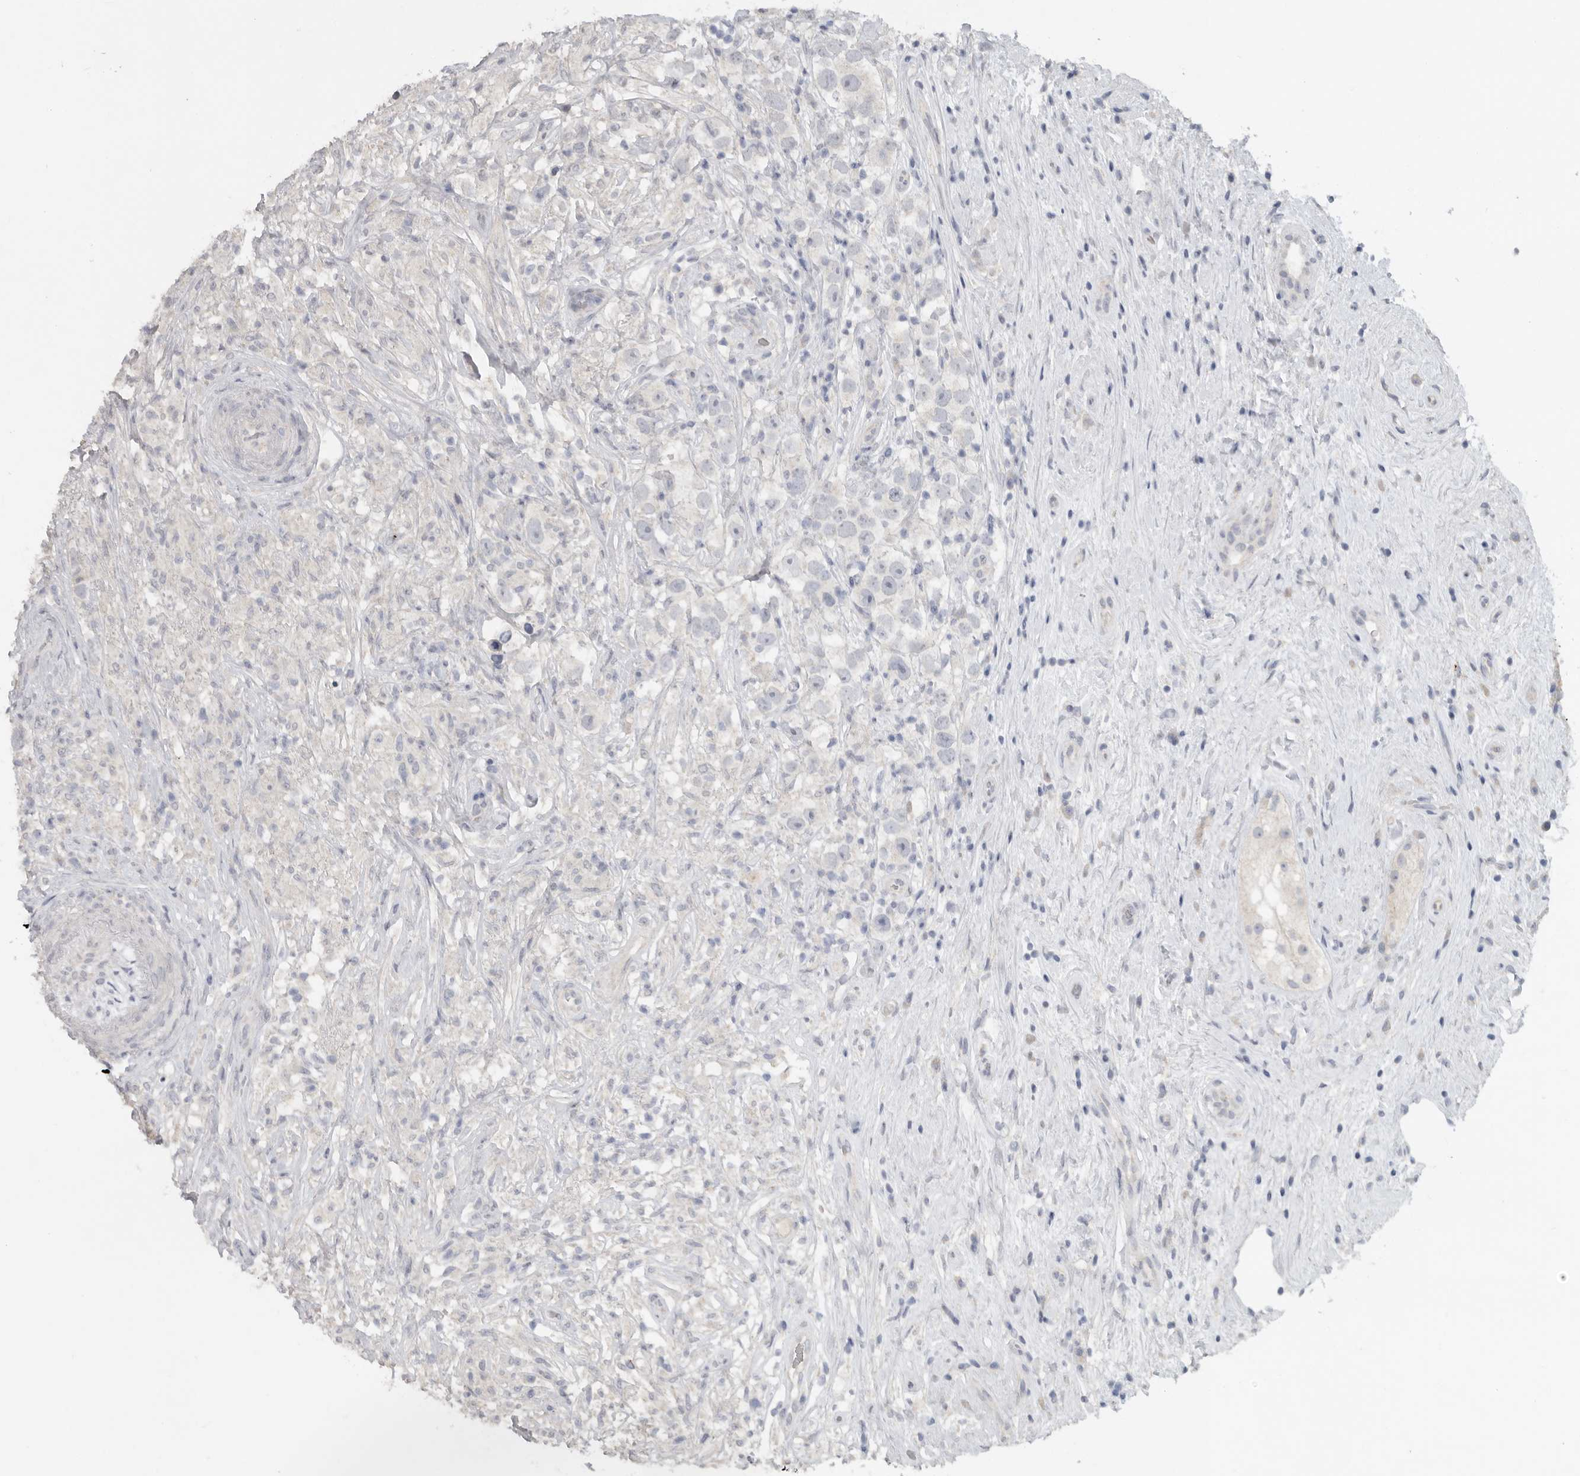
{"staining": {"intensity": "negative", "quantity": "none", "location": "none"}, "tissue": "testis cancer", "cell_type": "Tumor cells", "image_type": "cancer", "snomed": [{"axis": "morphology", "description": "Seminoma, NOS"}, {"axis": "topography", "description": "Testis"}], "caption": "High magnification brightfield microscopy of testis cancer (seminoma) stained with DAB (brown) and counterstained with hematoxylin (blue): tumor cells show no significant expression. (Stains: DAB (3,3'-diaminobenzidine) immunohistochemistry with hematoxylin counter stain, Microscopy: brightfield microscopy at high magnification).", "gene": "REG4", "patient": {"sex": "male", "age": 49}}